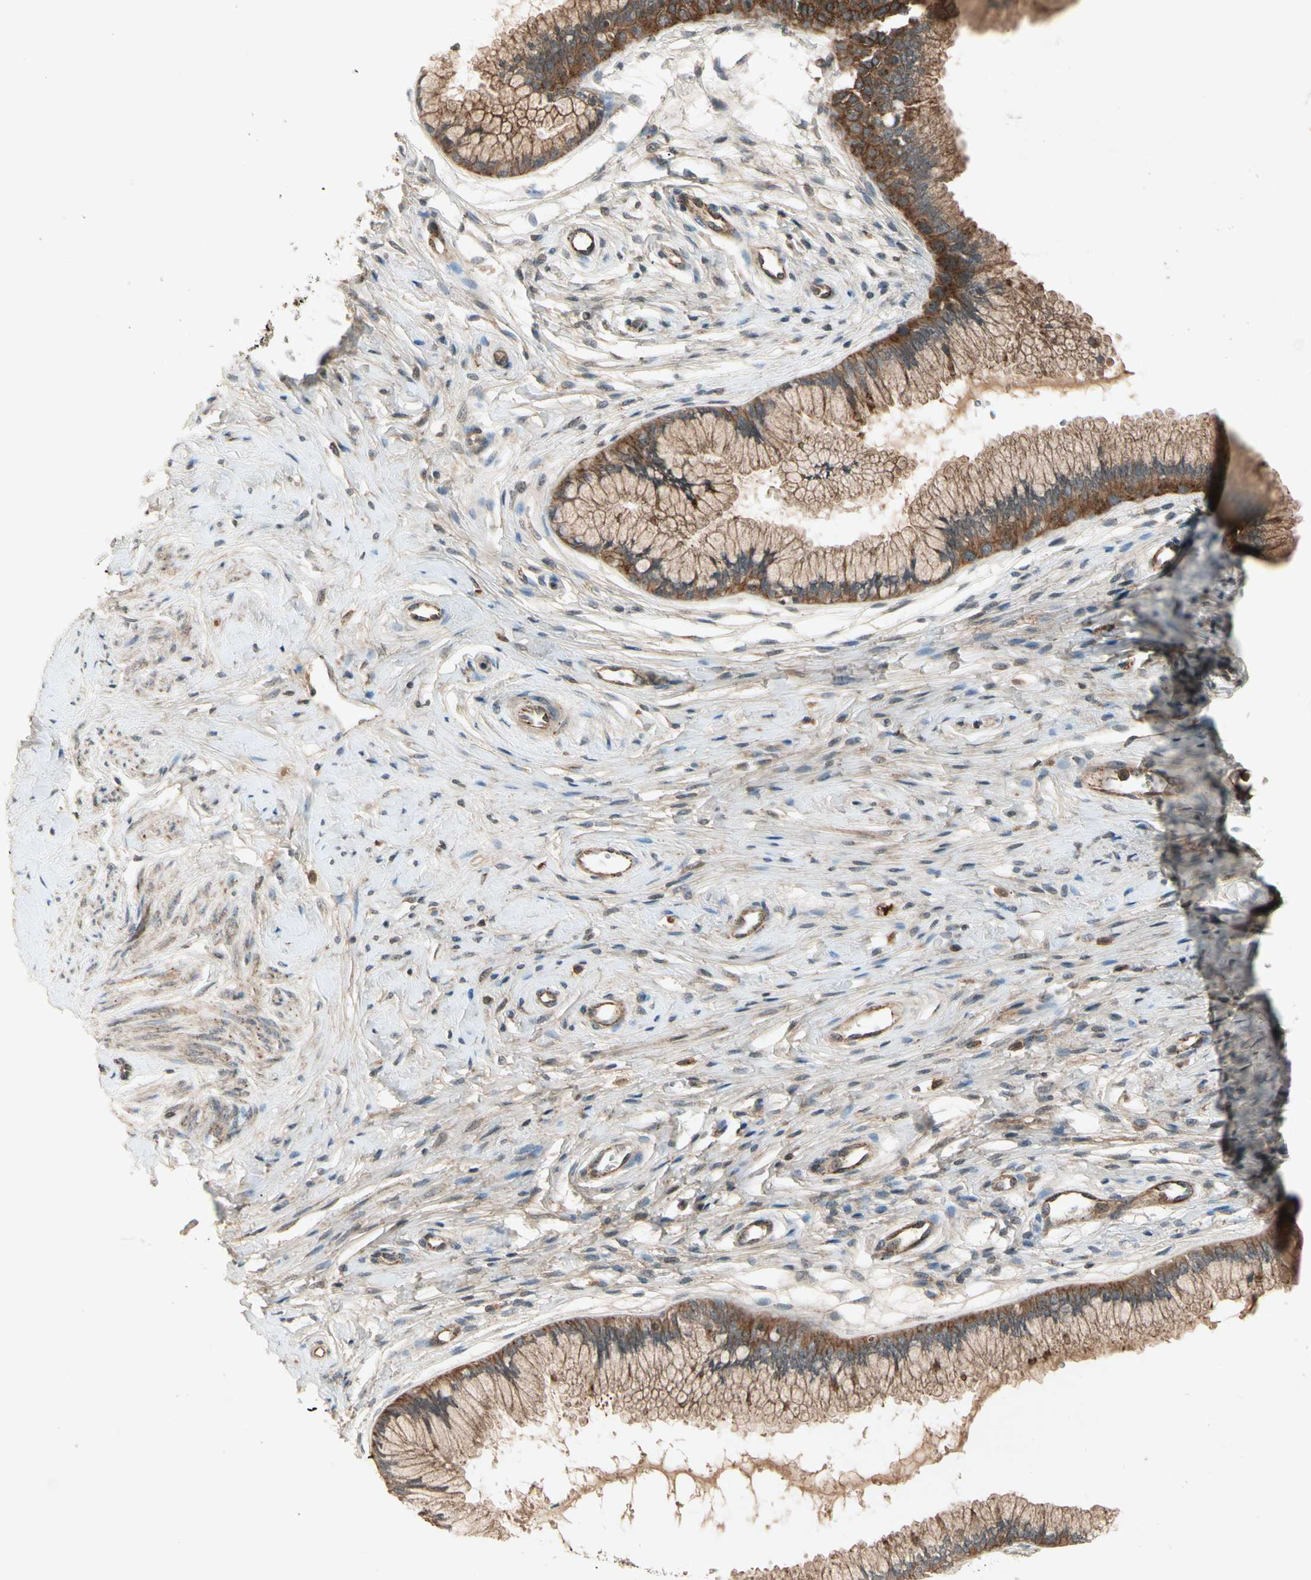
{"staining": {"intensity": "moderate", "quantity": ">75%", "location": "cytoplasmic/membranous"}, "tissue": "cervix", "cell_type": "Glandular cells", "image_type": "normal", "snomed": [{"axis": "morphology", "description": "Normal tissue, NOS"}, {"axis": "topography", "description": "Cervix"}], "caption": "IHC histopathology image of benign cervix stained for a protein (brown), which exhibits medium levels of moderate cytoplasmic/membranous expression in about >75% of glandular cells.", "gene": "FLOT1", "patient": {"sex": "female", "age": 39}}